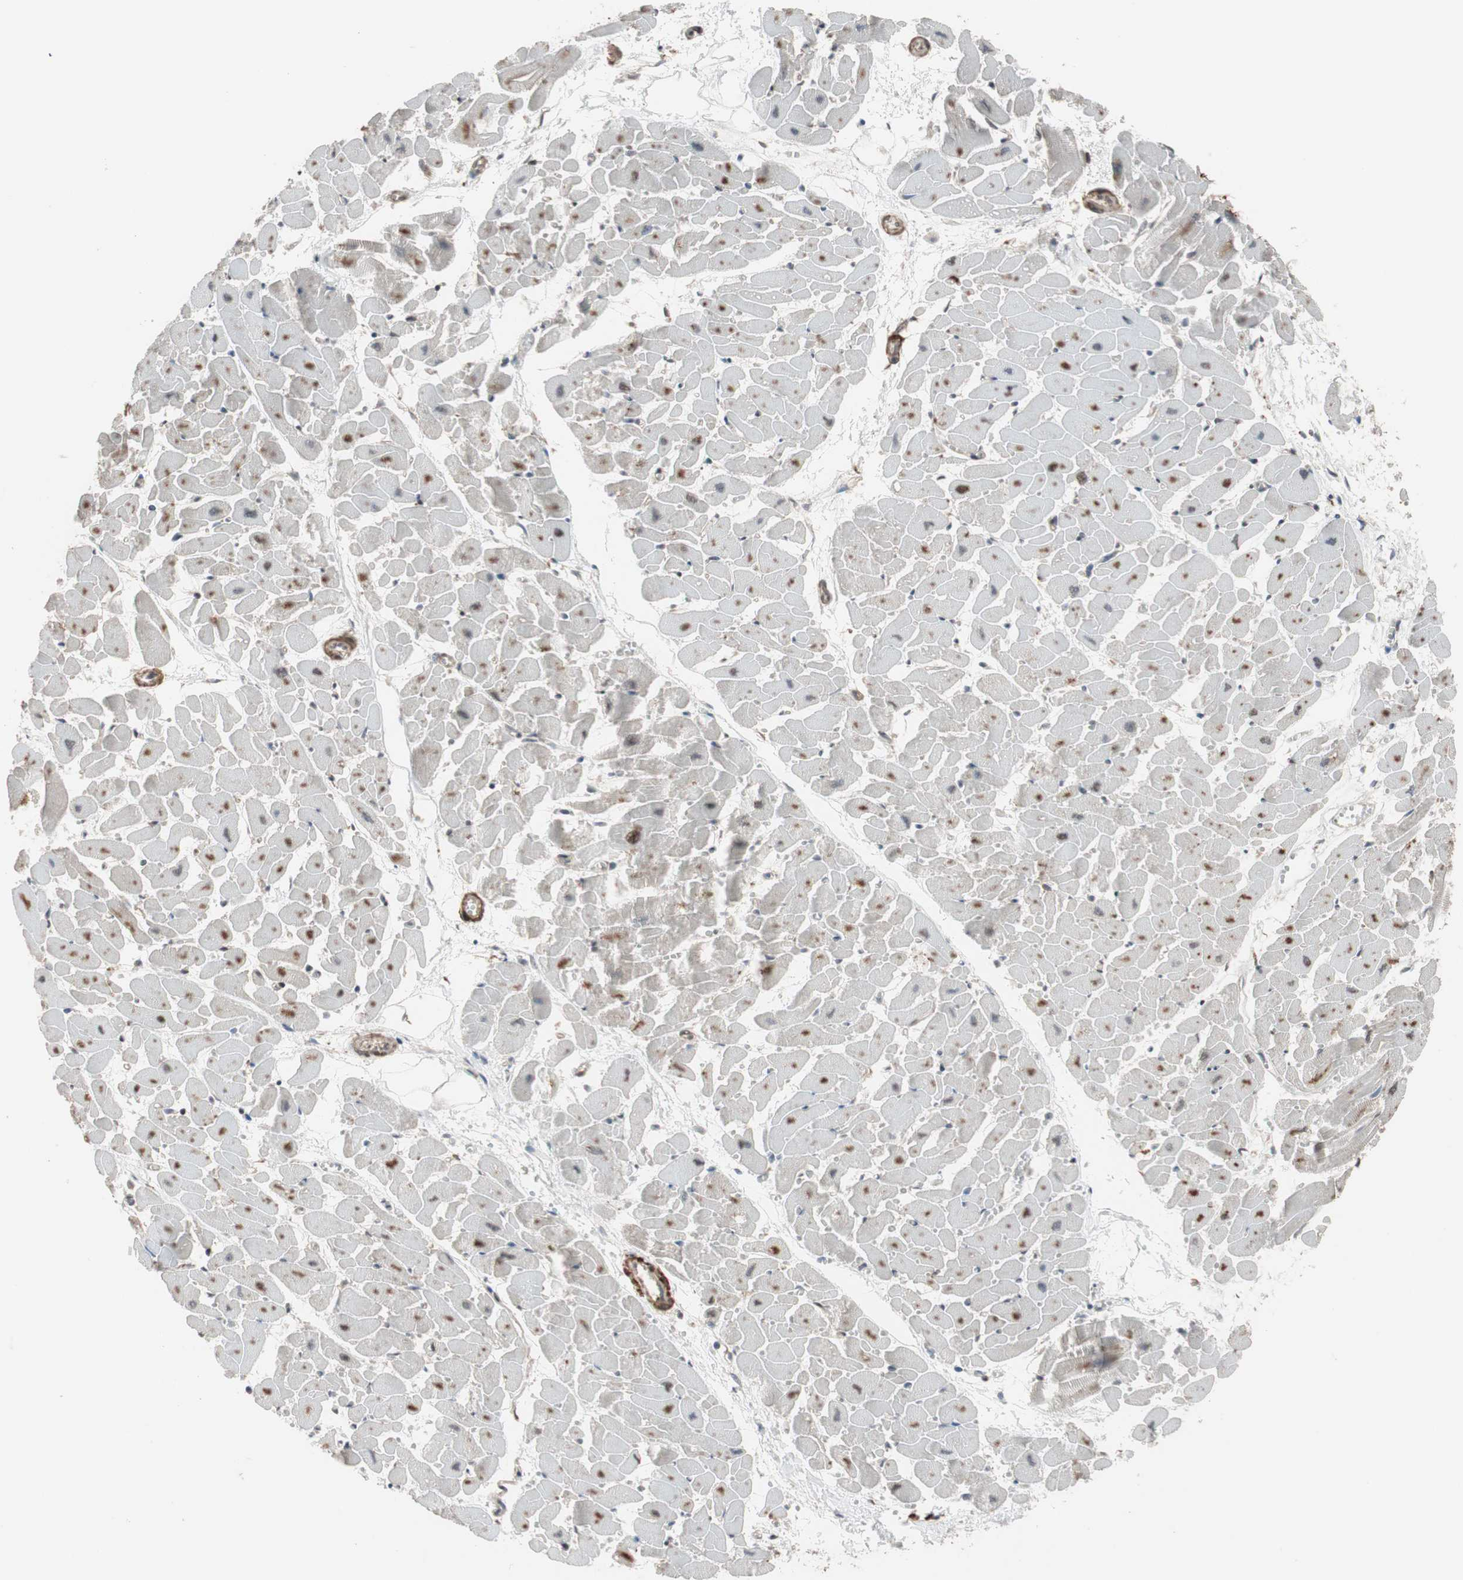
{"staining": {"intensity": "moderate", "quantity": "25%-75%", "location": "cytoplasmic/membranous"}, "tissue": "heart muscle", "cell_type": "Cardiomyocytes", "image_type": "normal", "snomed": [{"axis": "morphology", "description": "Normal tissue, NOS"}, {"axis": "topography", "description": "Heart"}], "caption": "About 25%-75% of cardiomyocytes in benign heart muscle display moderate cytoplasmic/membranous protein positivity as visualized by brown immunohistochemical staining.", "gene": "DRAP1", "patient": {"sex": "female", "age": 19}}